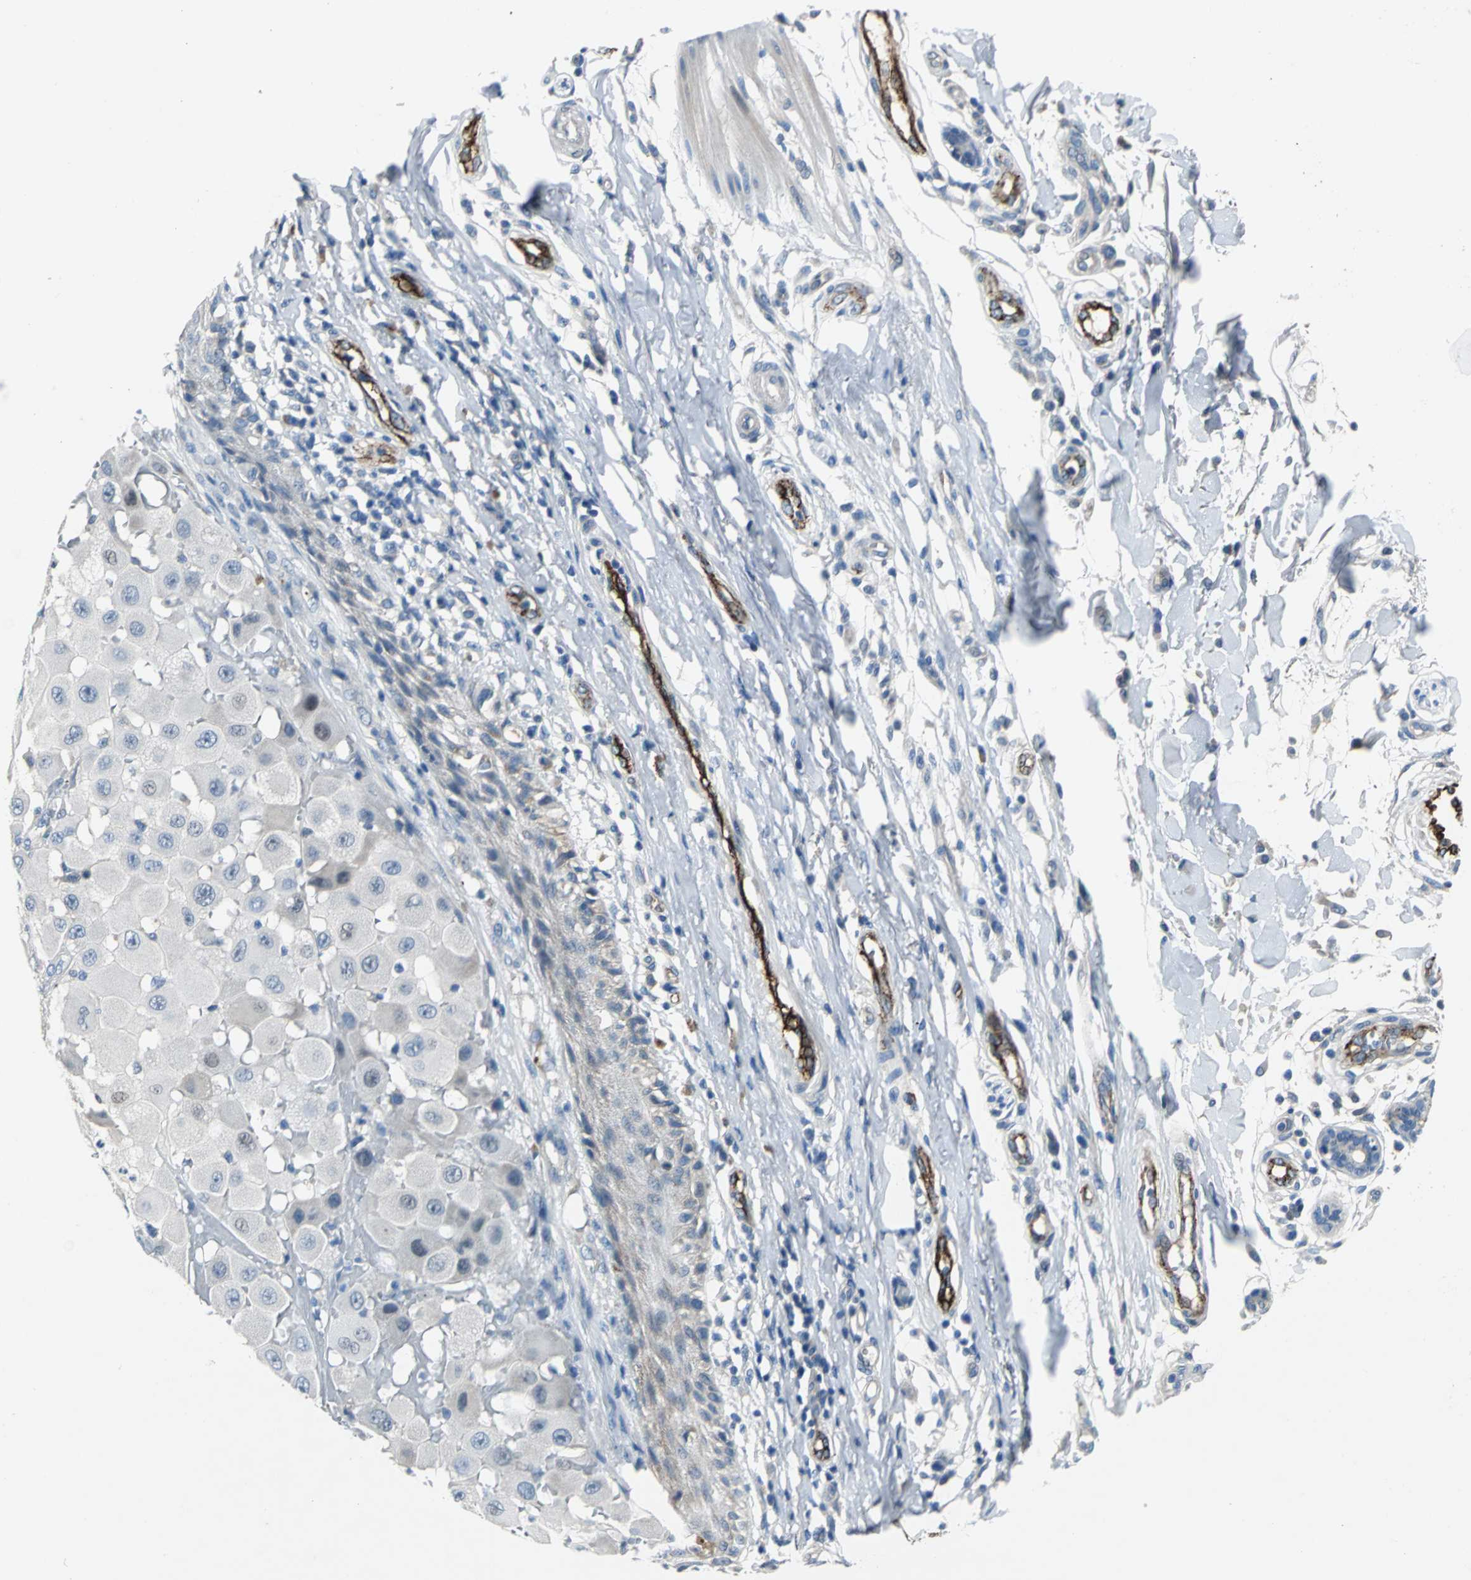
{"staining": {"intensity": "weak", "quantity": "<25%", "location": "cytoplasmic/membranous,nuclear"}, "tissue": "melanoma", "cell_type": "Tumor cells", "image_type": "cancer", "snomed": [{"axis": "morphology", "description": "Malignant melanoma, NOS"}, {"axis": "topography", "description": "Skin"}], "caption": "Human malignant melanoma stained for a protein using immunohistochemistry reveals no staining in tumor cells.", "gene": "SELP", "patient": {"sex": "female", "age": 81}}